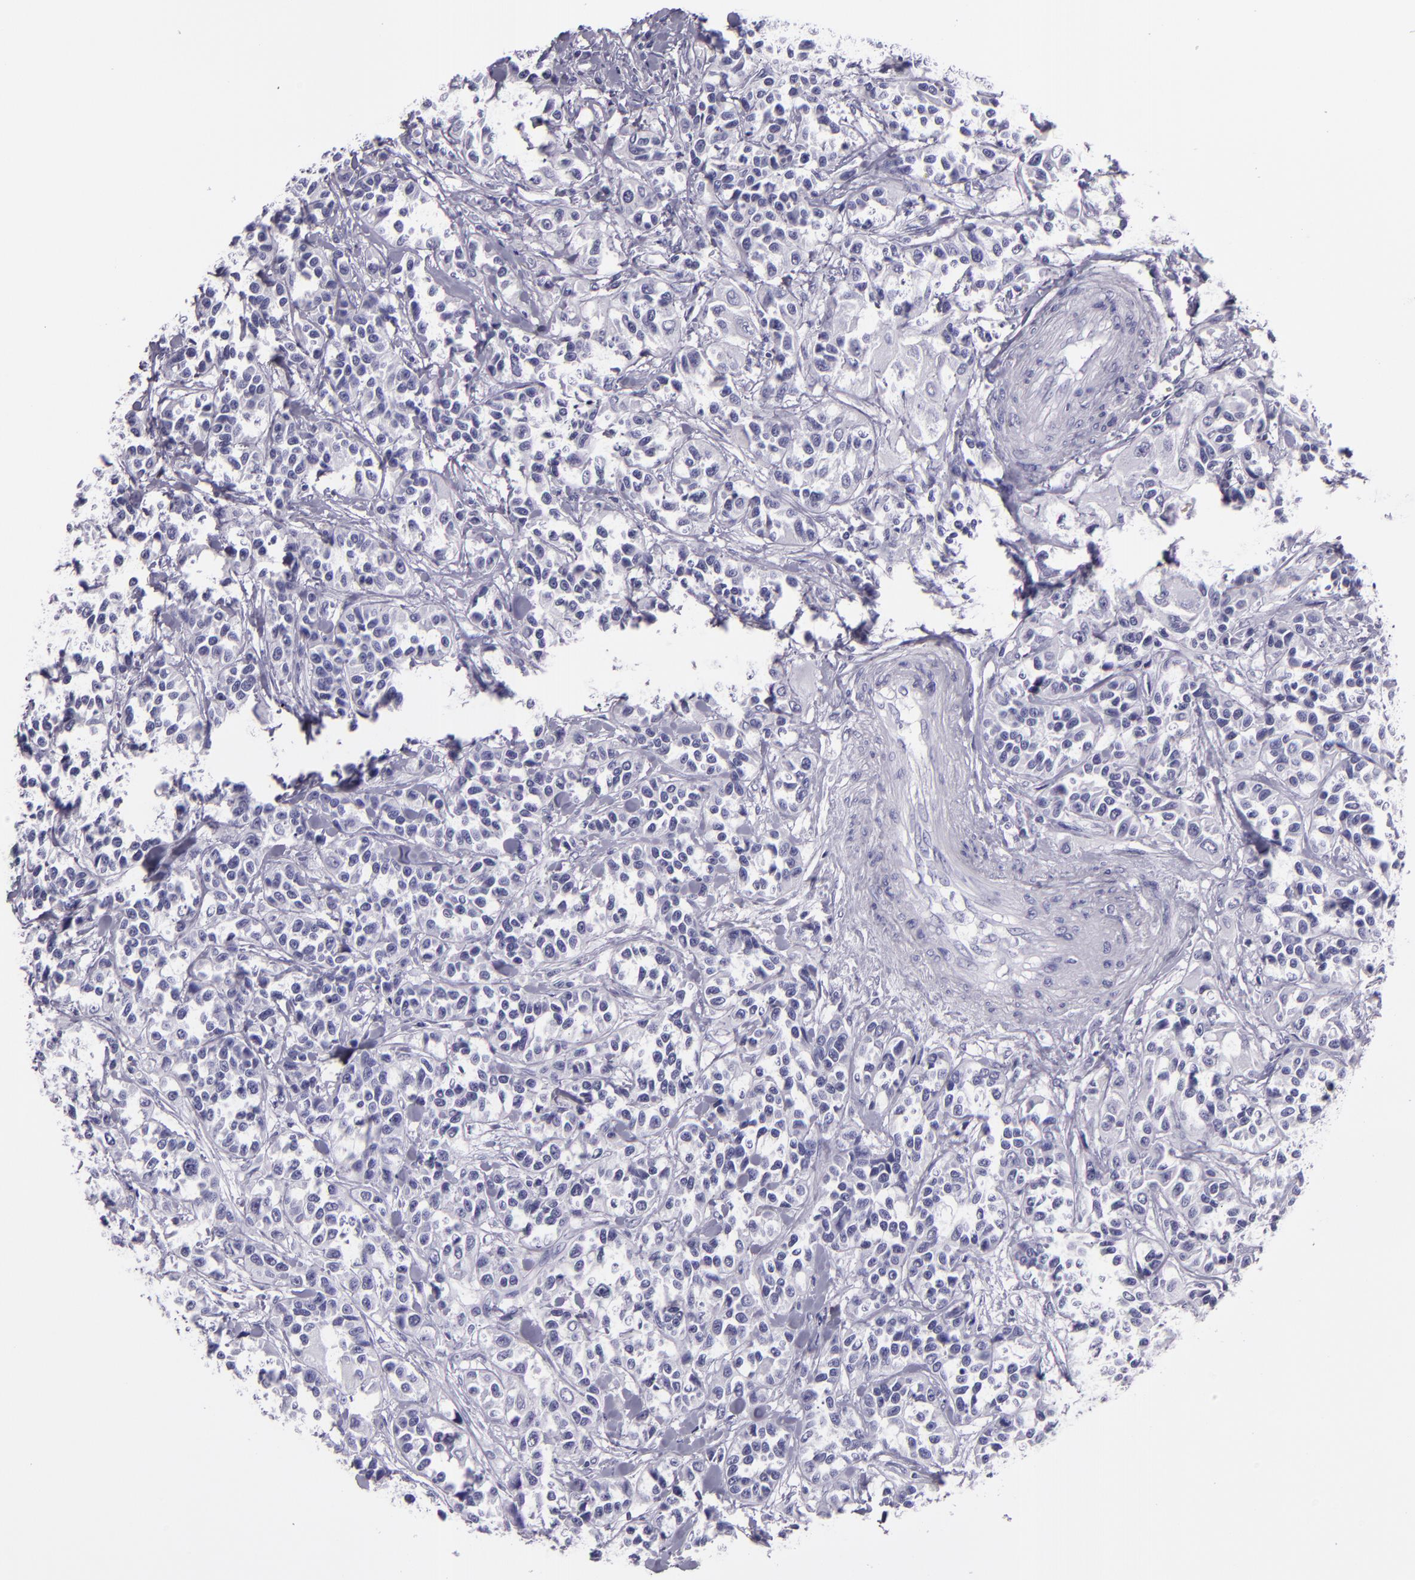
{"staining": {"intensity": "negative", "quantity": "none", "location": "none"}, "tissue": "urothelial cancer", "cell_type": "Tumor cells", "image_type": "cancer", "snomed": [{"axis": "morphology", "description": "Urothelial carcinoma, High grade"}, {"axis": "topography", "description": "Urinary bladder"}], "caption": "Human urothelial carcinoma (high-grade) stained for a protein using immunohistochemistry (IHC) shows no staining in tumor cells.", "gene": "CR2", "patient": {"sex": "female", "age": 81}}